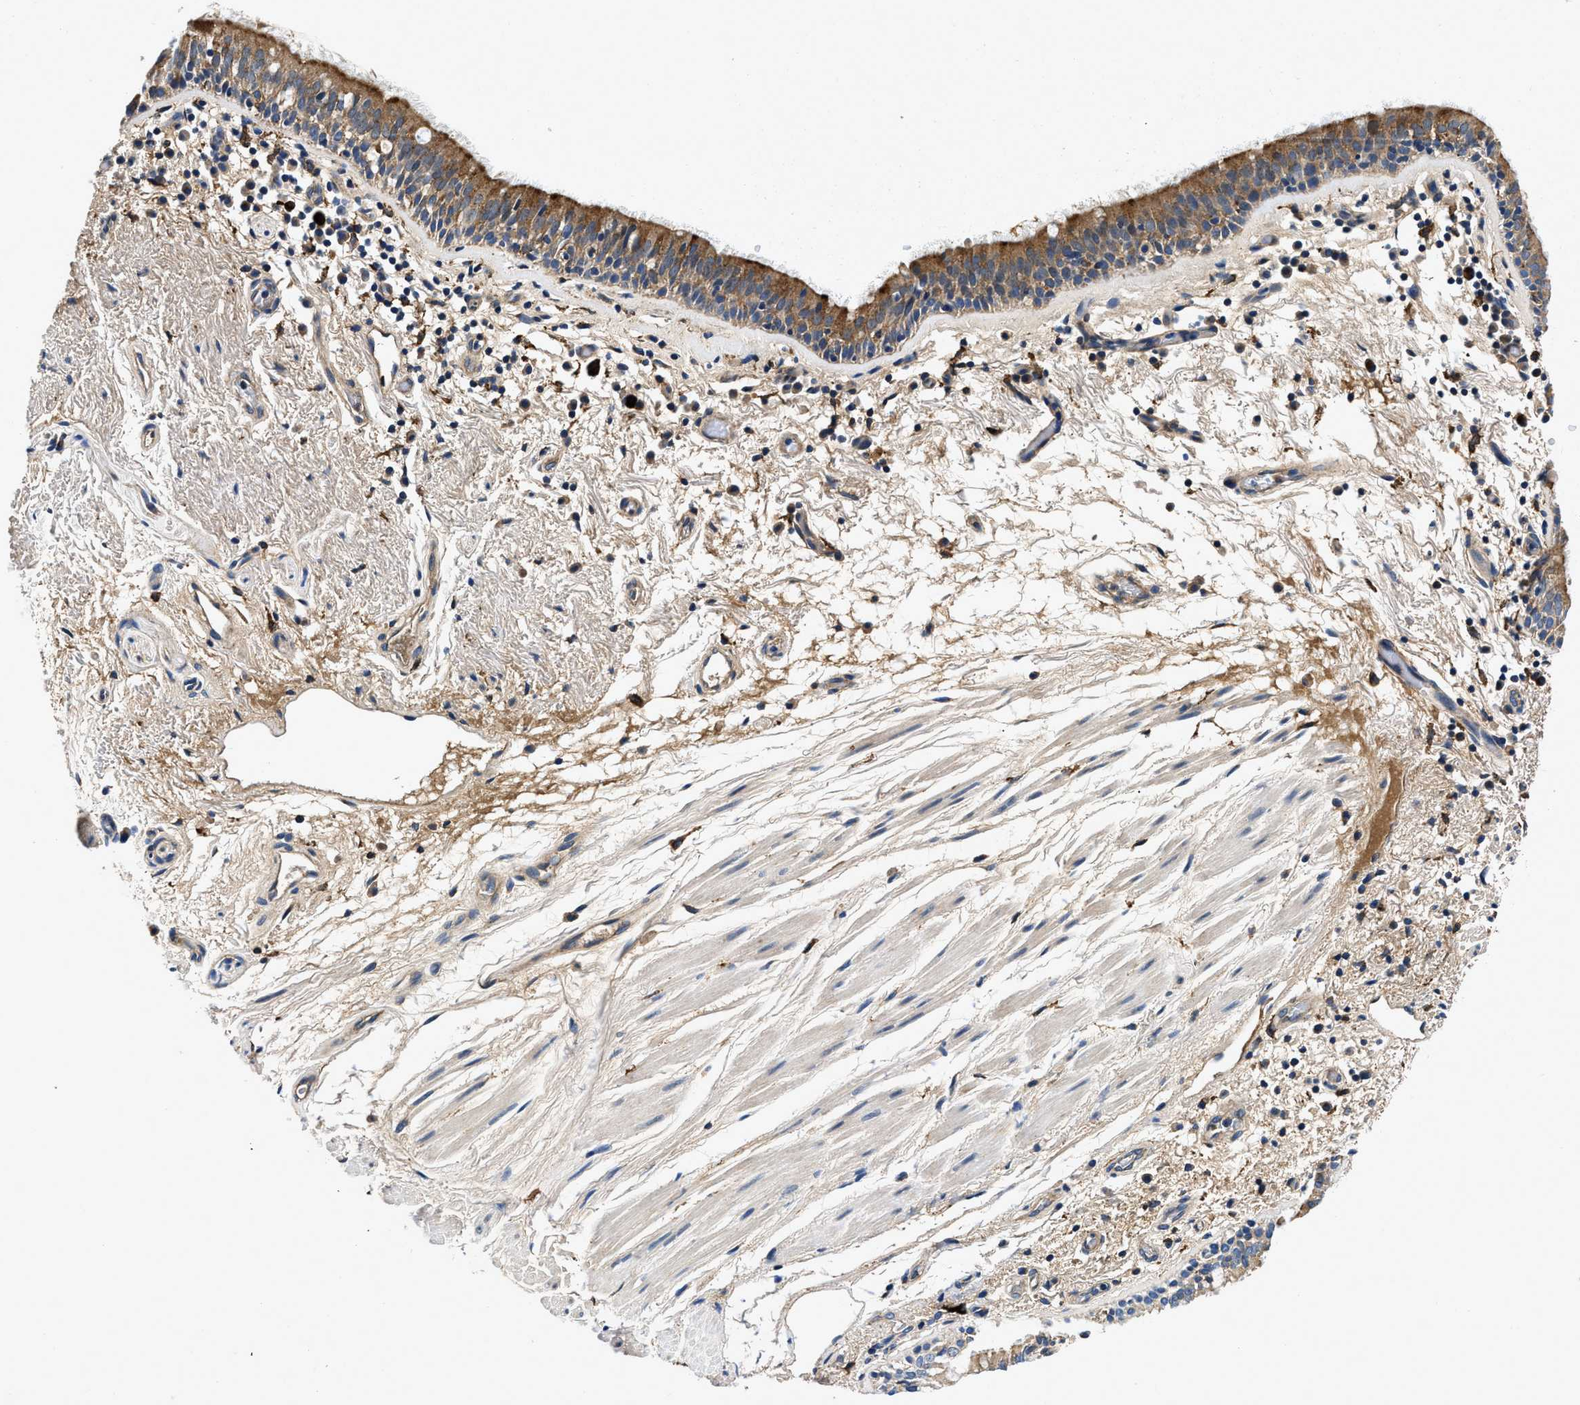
{"staining": {"intensity": "moderate", "quantity": ">75%", "location": "cytoplasmic/membranous"}, "tissue": "bronchus", "cell_type": "Respiratory epithelial cells", "image_type": "normal", "snomed": [{"axis": "morphology", "description": "Normal tissue, NOS"}, {"axis": "morphology", "description": "Inflammation, NOS"}, {"axis": "topography", "description": "Cartilage tissue"}, {"axis": "topography", "description": "Bronchus"}], "caption": "Immunohistochemistry (IHC) of normal human bronchus shows medium levels of moderate cytoplasmic/membranous positivity in about >75% of respiratory epithelial cells.", "gene": "ZFAND3", "patient": {"sex": "male", "age": 77}}